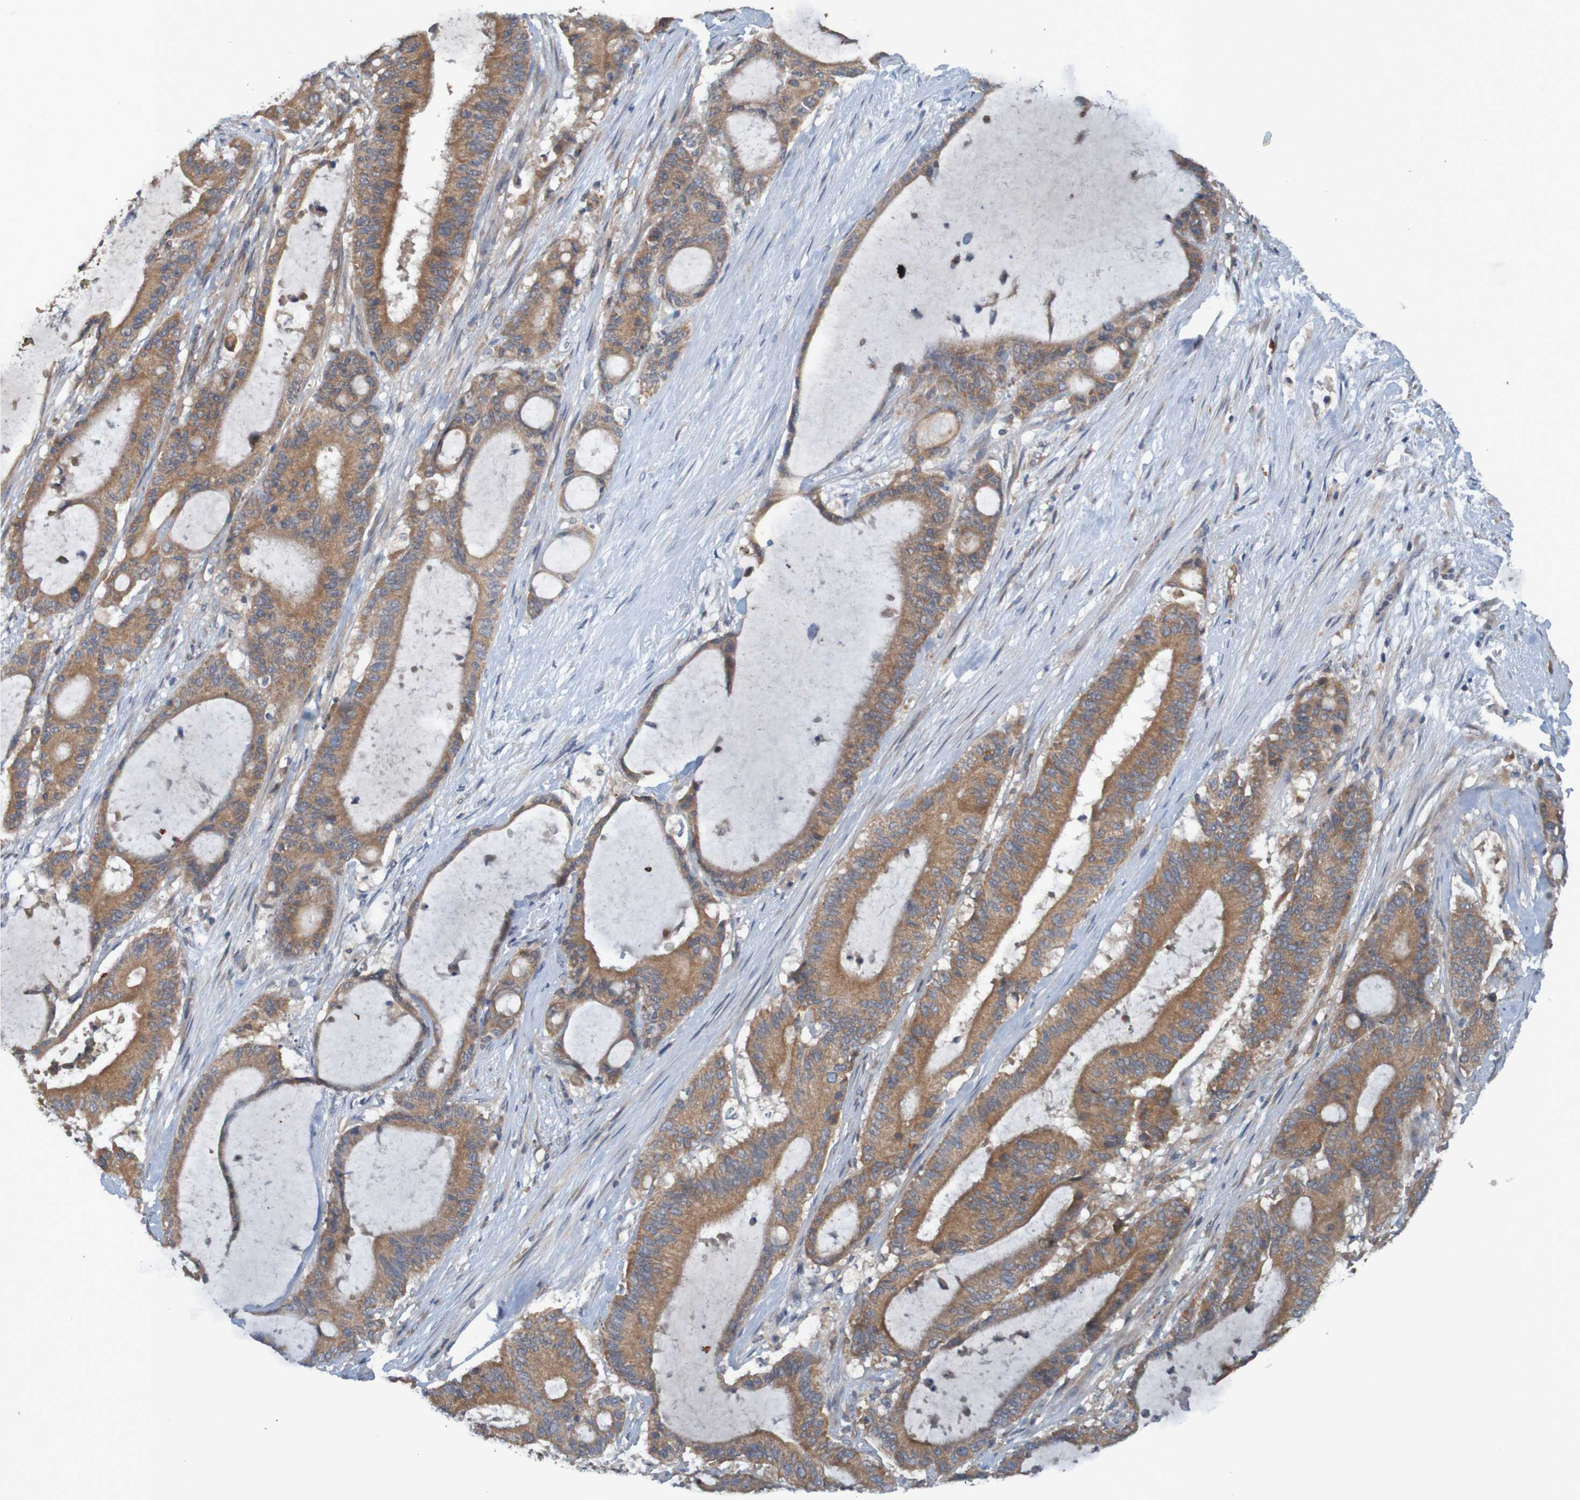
{"staining": {"intensity": "strong", "quantity": ">75%", "location": "cytoplasmic/membranous"}, "tissue": "liver cancer", "cell_type": "Tumor cells", "image_type": "cancer", "snomed": [{"axis": "morphology", "description": "Cholangiocarcinoma"}, {"axis": "topography", "description": "Liver"}], "caption": "Liver cholangiocarcinoma stained with a brown dye exhibits strong cytoplasmic/membranous positive positivity in approximately >75% of tumor cells.", "gene": "DNAJC4", "patient": {"sex": "female", "age": 73}}